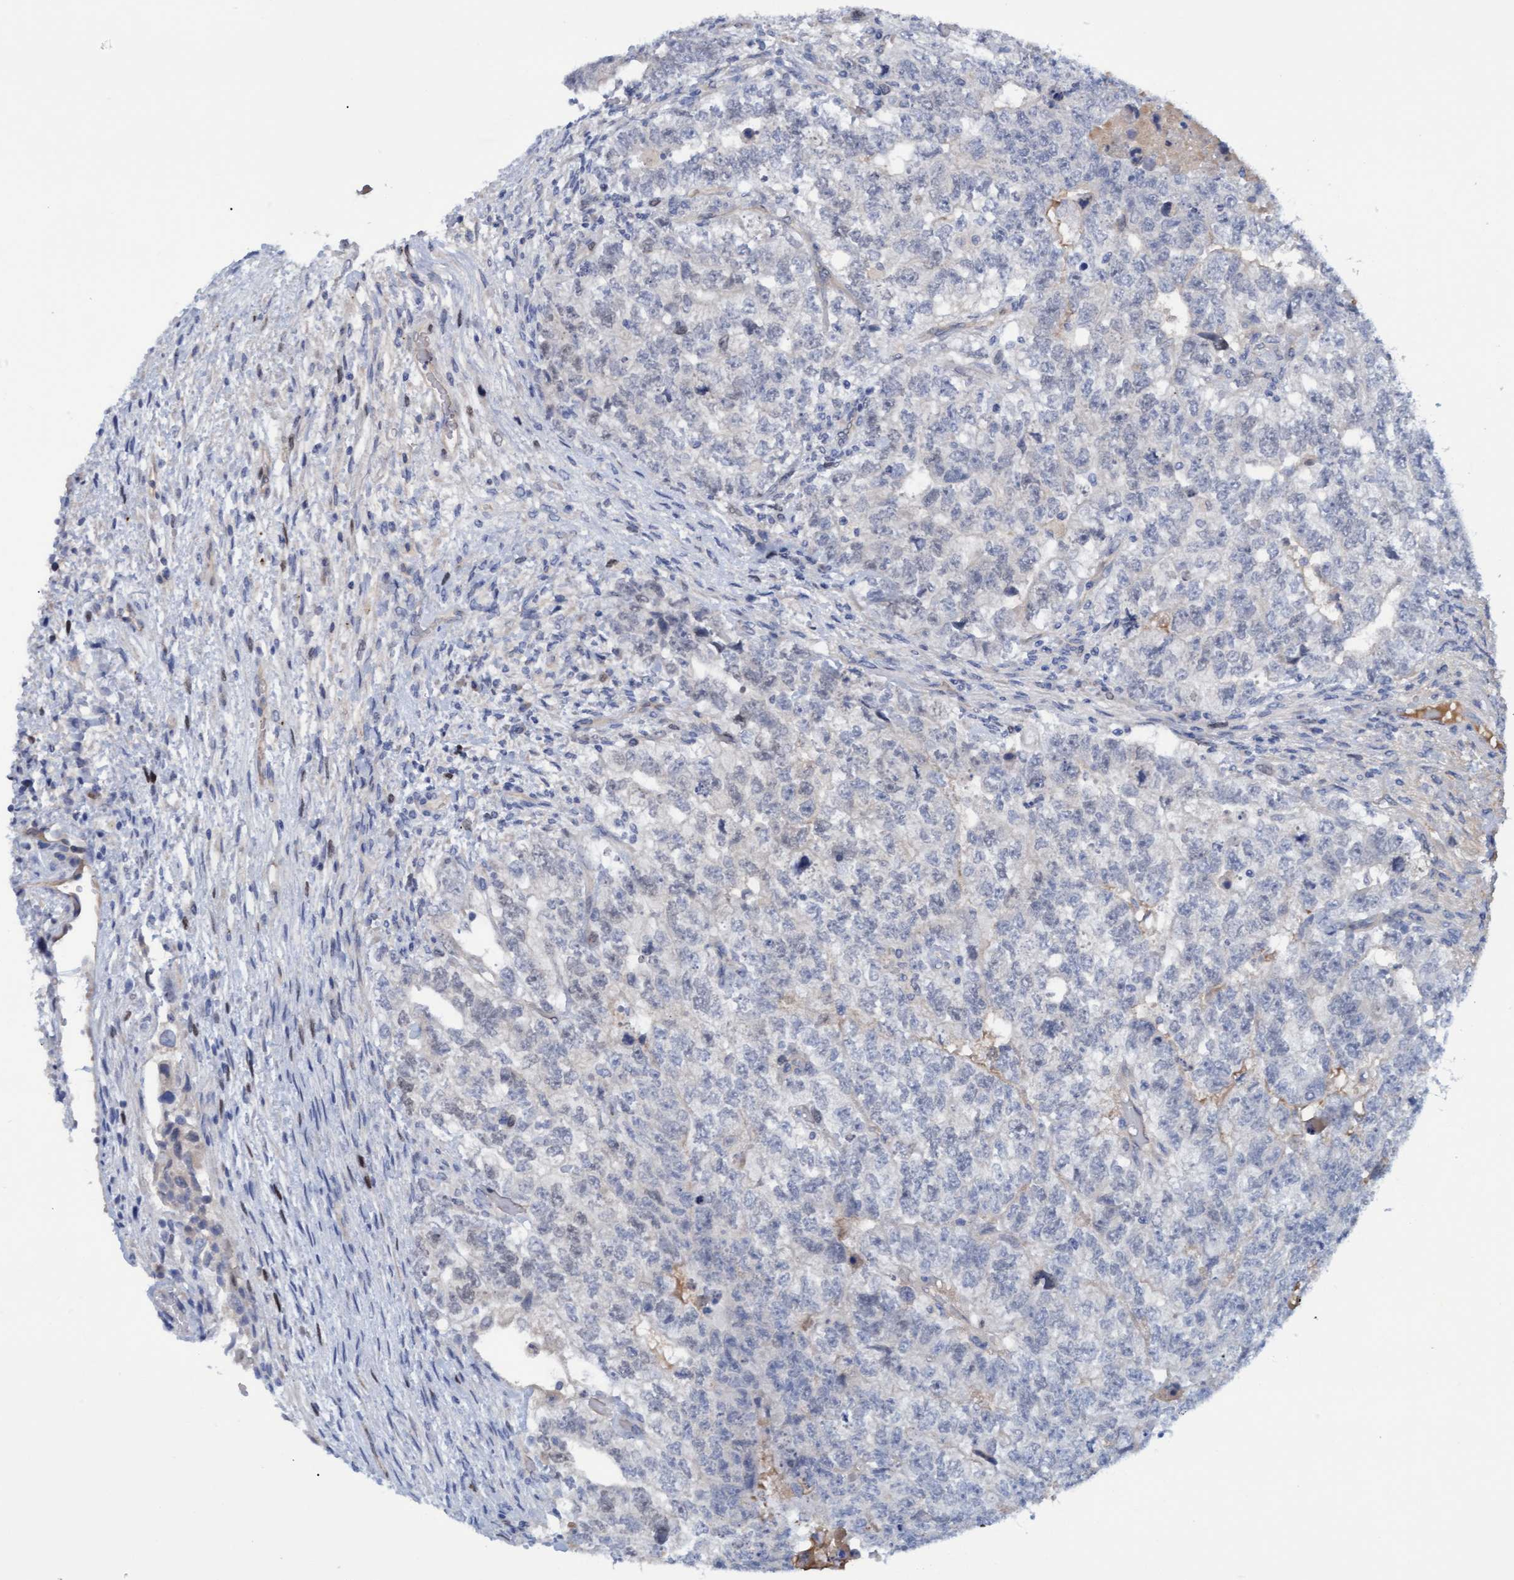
{"staining": {"intensity": "negative", "quantity": "none", "location": "none"}, "tissue": "testis cancer", "cell_type": "Tumor cells", "image_type": "cancer", "snomed": [{"axis": "morphology", "description": "Carcinoma, Embryonal, NOS"}, {"axis": "topography", "description": "Testis"}], "caption": "This photomicrograph is of embryonal carcinoma (testis) stained with immunohistochemistry to label a protein in brown with the nuclei are counter-stained blue. There is no staining in tumor cells. The staining was performed using DAB to visualize the protein expression in brown, while the nuclei were stained in blue with hematoxylin (Magnification: 20x).", "gene": "STXBP1", "patient": {"sex": "male", "age": 36}}